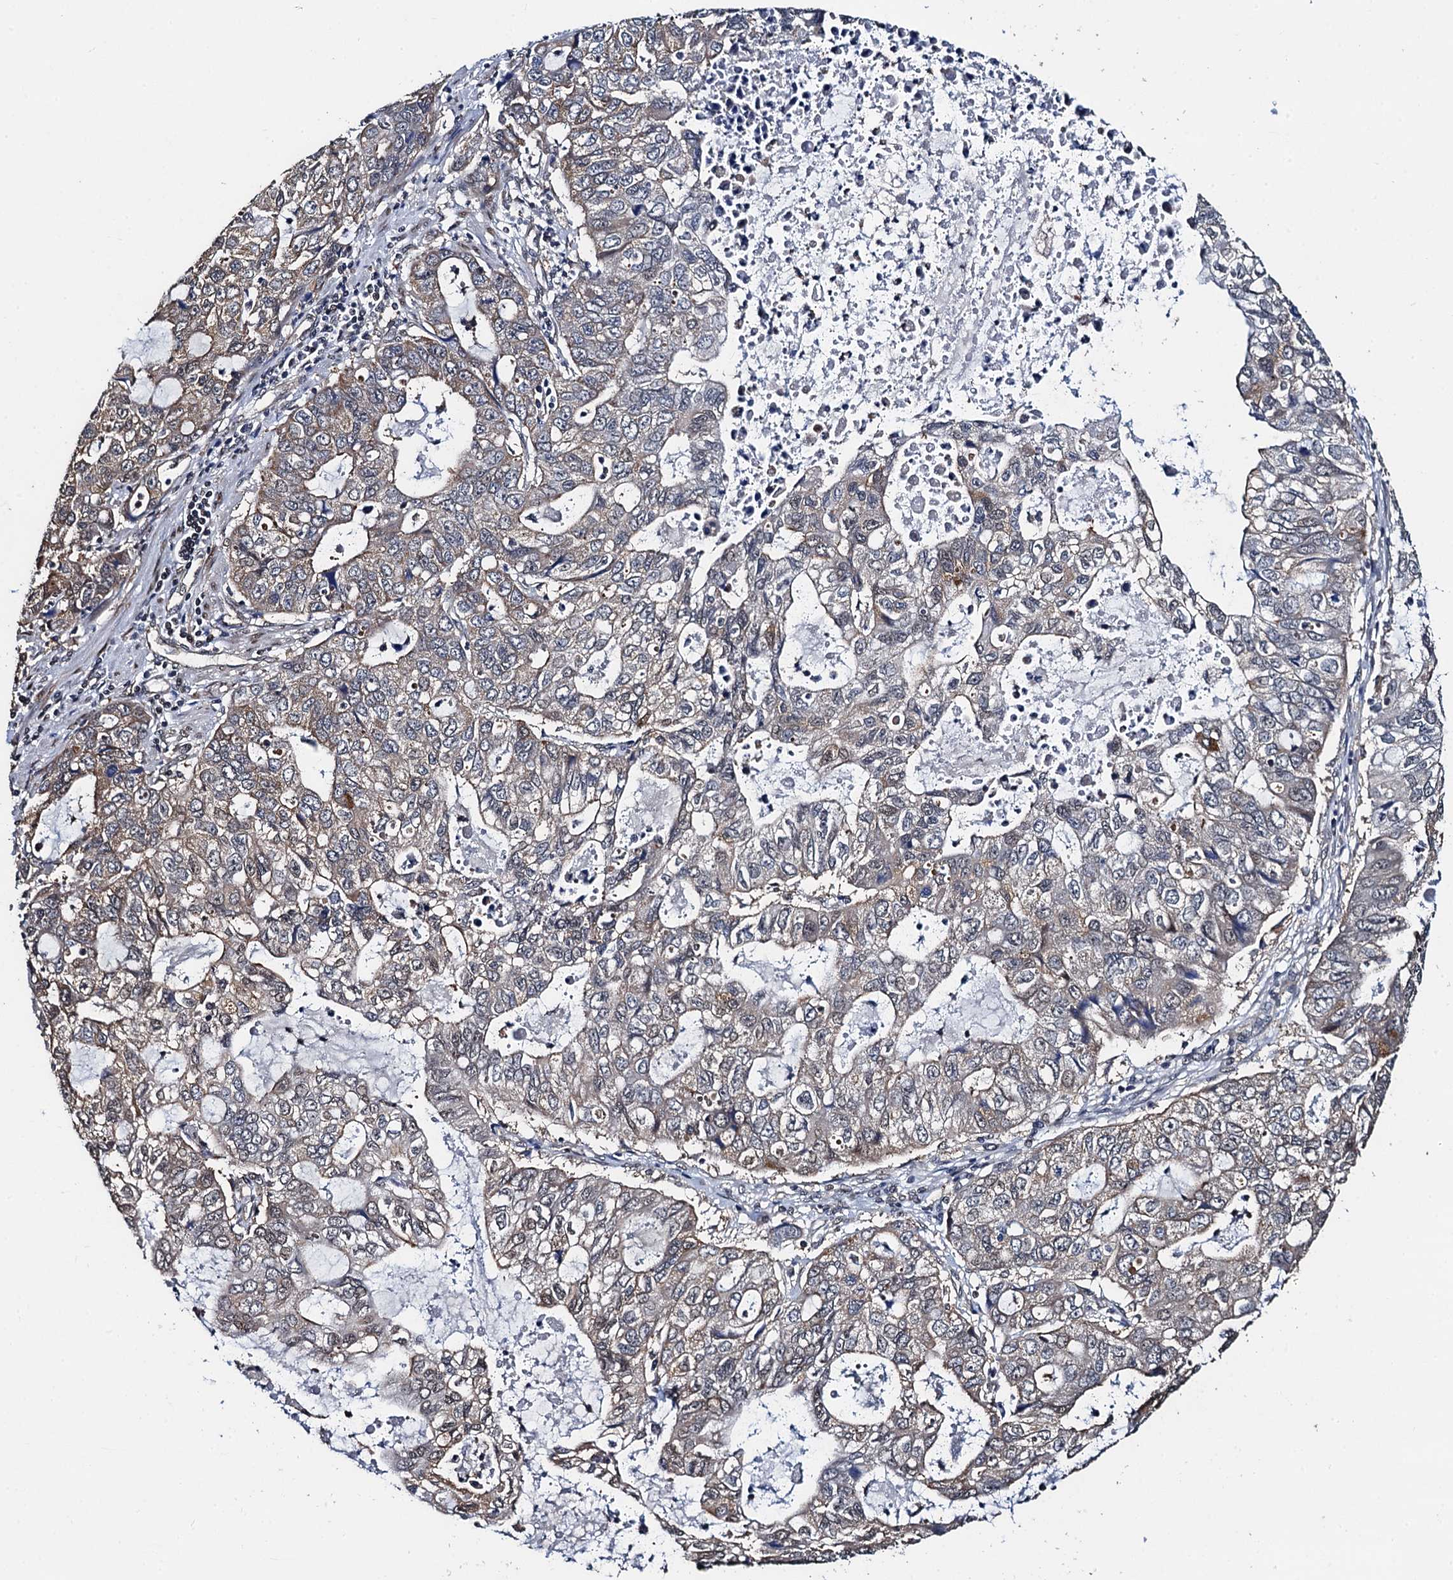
{"staining": {"intensity": "moderate", "quantity": "25%-75%", "location": "cytoplasmic/membranous"}, "tissue": "stomach cancer", "cell_type": "Tumor cells", "image_type": "cancer", "snomed": [{"axis": "morphology", "description": "Adenocarcinoma, NOS"}, {"axis": "topography", "description": "Stomach, upper"}], "caption": "A photomicrograph of stomach adenocarcinoma stained for a protein displays moderate cytoplasmic/membranous brown staining in tumor cells.", "gene": "PTCD3", "patient": {"sex": "female", "age": 52}}